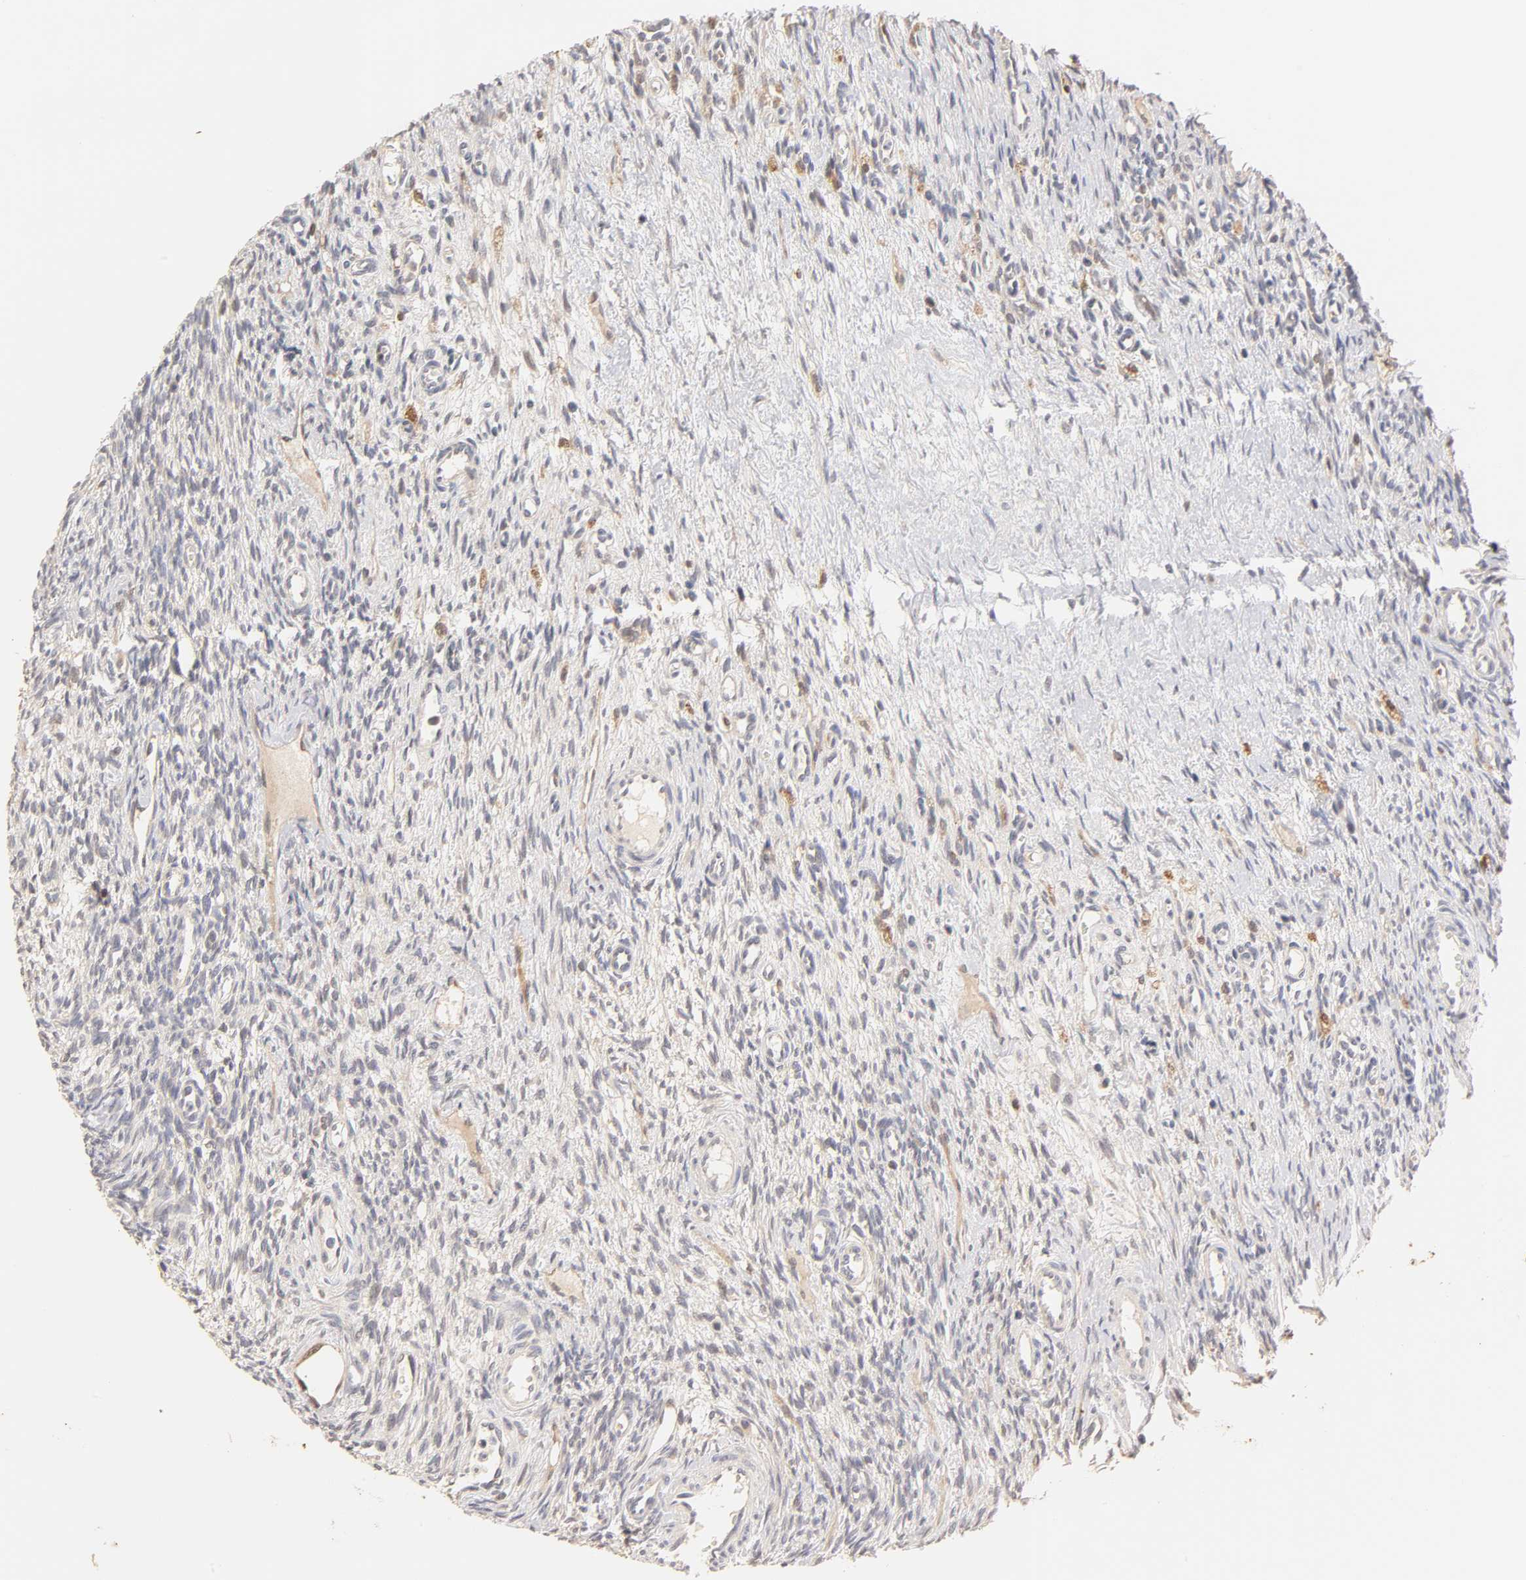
{"staining": {"intensity": "moderate", "quantity": "25%-75%", "location": "cytoplasmic/membranous"}, "tissue": "ovary", "cell_type": "Ovarian stroma cells", "image_type": "normal", "snomed": [{"axis": "morphology", "description": "Normal tissue, NOS"}, {"axis": "topography", "description": "Ovary"}], "caption": "Immunohistochemical staining of benign human ovary exhibits medium levels of moderate cytoplasmic/membranous positivity in about 25%-75% of ovarian stroma cells.", "gene": "GSTZ1", "patient": {"sex": "female", "age": 33}}